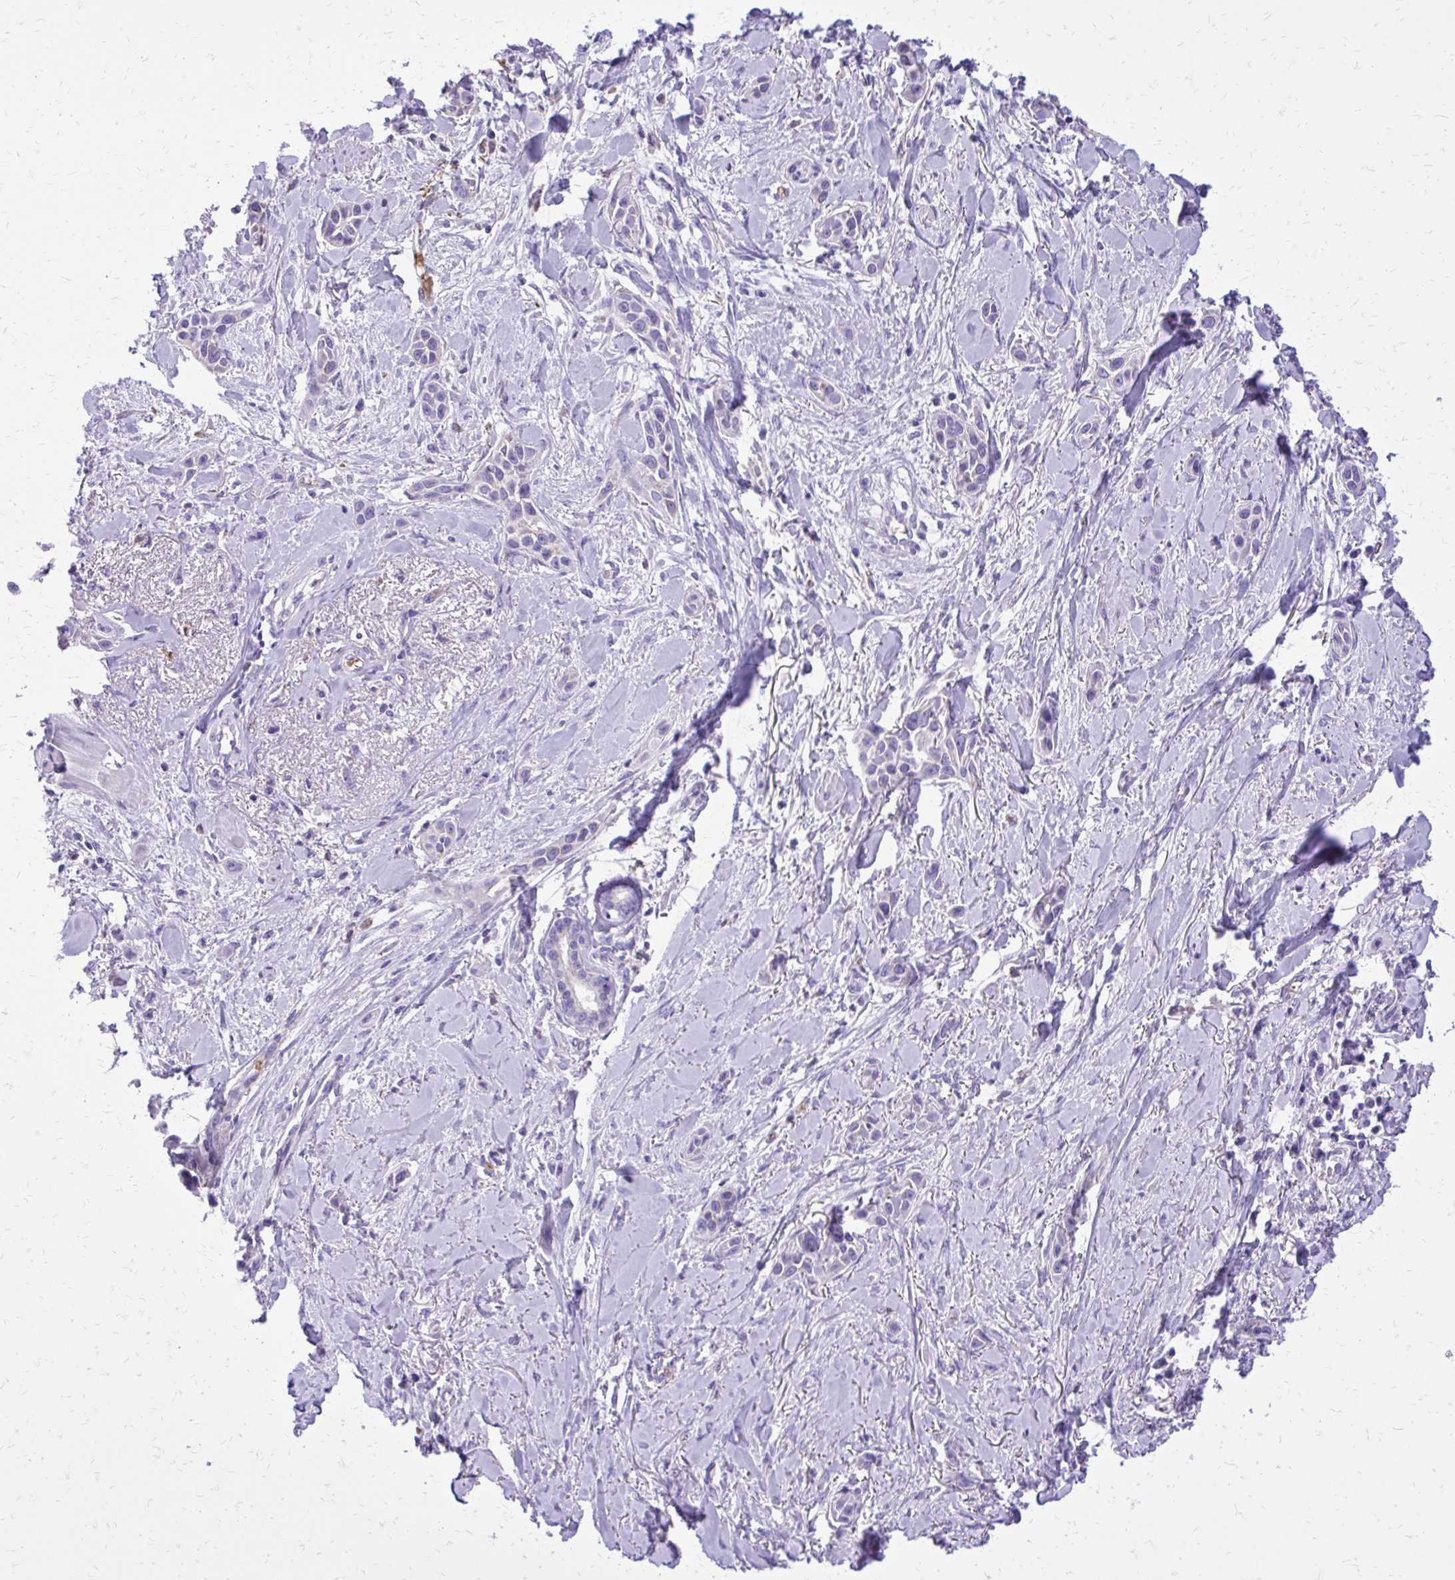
{"staining": {"intensity": "negative", "quantity": "none", "location": "none"}, "tissue": "skin cancer", "cell_type": "Tumor cells", "image_type": "cancer", "snomed": [{"axis": "morphology", "description": "Squamous cell carcinoma, NOS"}, {"axis": "topography", "description": "Skin"}], "caption": "This is an IHC image of human squamous cell carcinoma (skin). There is no staining in tumor cells.", "gene": "CAT", "patient": {"sex": "female", "age": 69}}